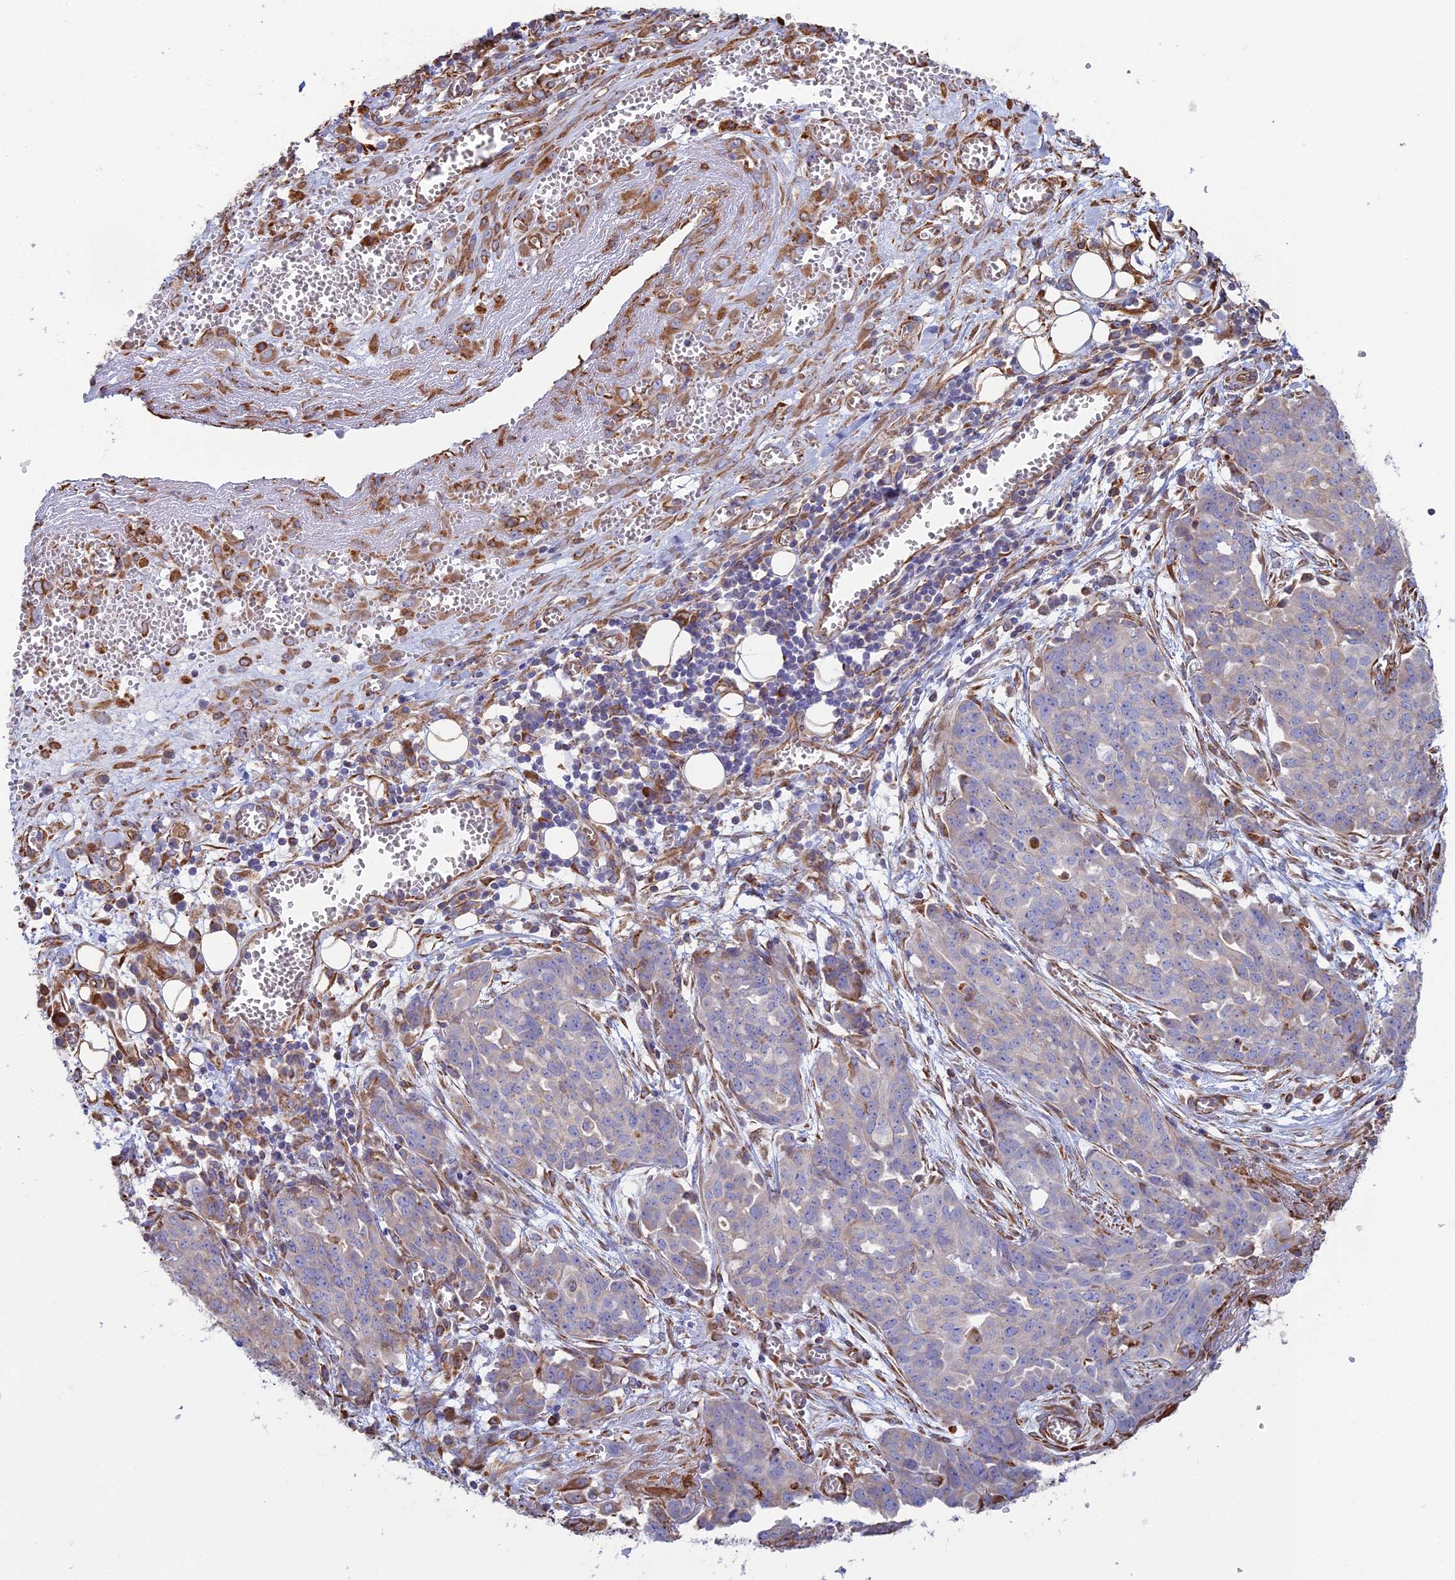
{"staining": {"intensity": "weak", "quantity": "<25%", "location": "cytoplasmic/membranous"}, "tissue": "ovarian cancer", "cell_type": "Tumor cells", "image_type": "cancer", "snomed": [{"axis": "morphology", "description": "Cystadenocarcinoma, serous, NOS"}, {"axis": "topography", "description": "Soft tissue"}, {"axis": "topography", "description": "Ovary"}], "caption": "This is an IHC micrograph of ovarian cancer. There is no staining in tumor cells.", "gene": "CLVS2", "patient": {"sex": "female", "age": 57}}